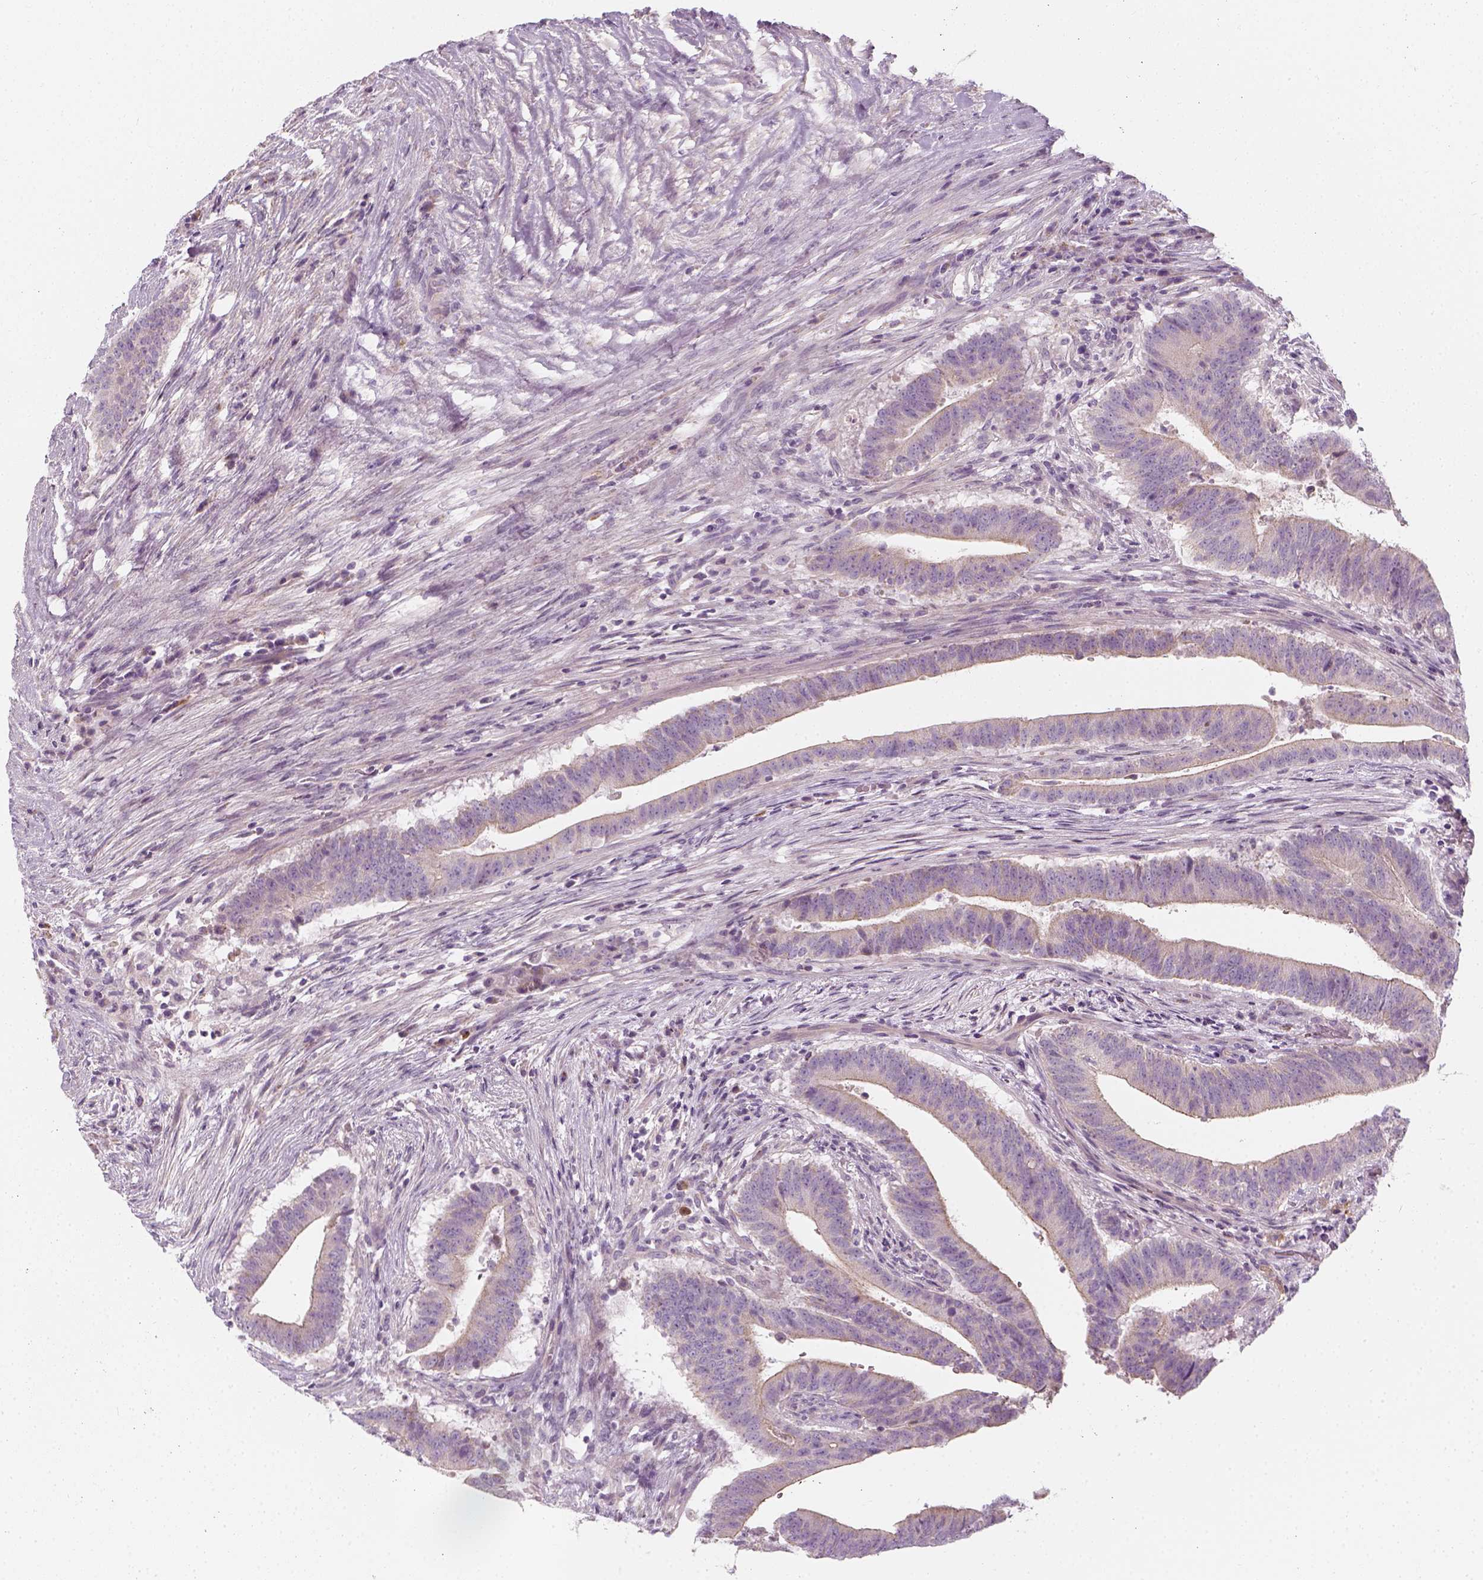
{"staining": {"intensity": "weak", "quantity": "<25%", "location": "cytoplasmic/membranous"}, "tissue": "colorectal cancer", "cell_type": "Tumor cells", "image_type": "cancer", "snomed": [{"axis": "morphology", "description": "Adenocarcinoma, NOS"}, {"axis": "topography", "description": "Colon"}], "caption": "Photomicrograph shows no protein expression in tumor cells of colorectal adenocarcinoma tissue.", "gene": "PRAME", "patient": {"sex": "female", "age": 43}}